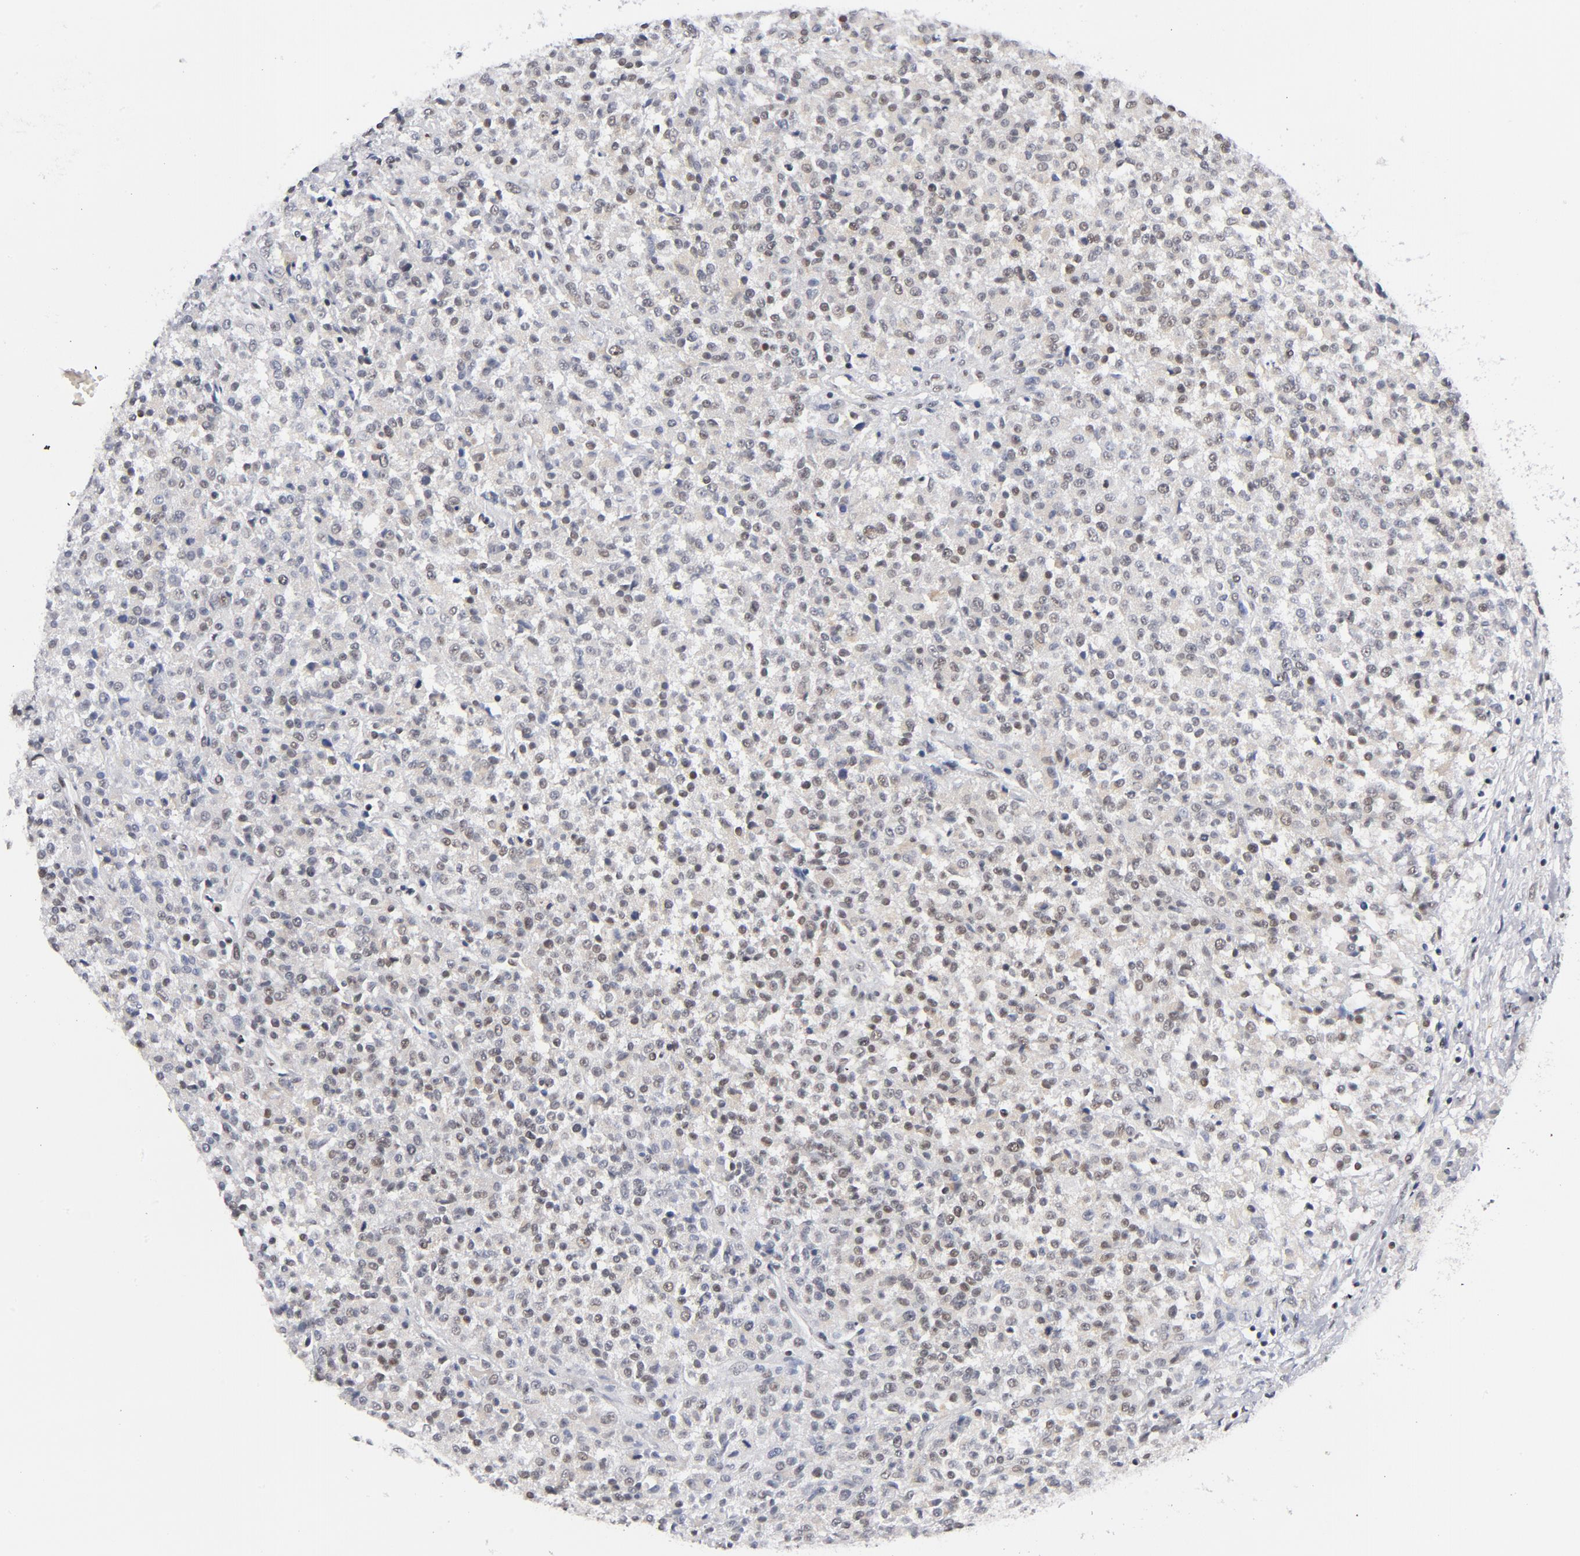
{"staining": {"intensity": "moderate", "quantity": ">75%", "location": "nuclear"}, "tissue": "testis cancer", "cell_type": "Tumor cells", "image_type": "cancer", "snomed": [{"axis": "morphology", "description": "Seminoma, NOS"}, {"axis": "topography", "description": "Testis"}], "caption": "An immunohistochemistry (IHC) histopathology image of tumor tissue is shown. Protein staining in brown highlights moderate nuclear positivity in seminoma (testis) within tumor cells.", "gene": "BAP1", "patient": {"sex": "male", "age": 59}}